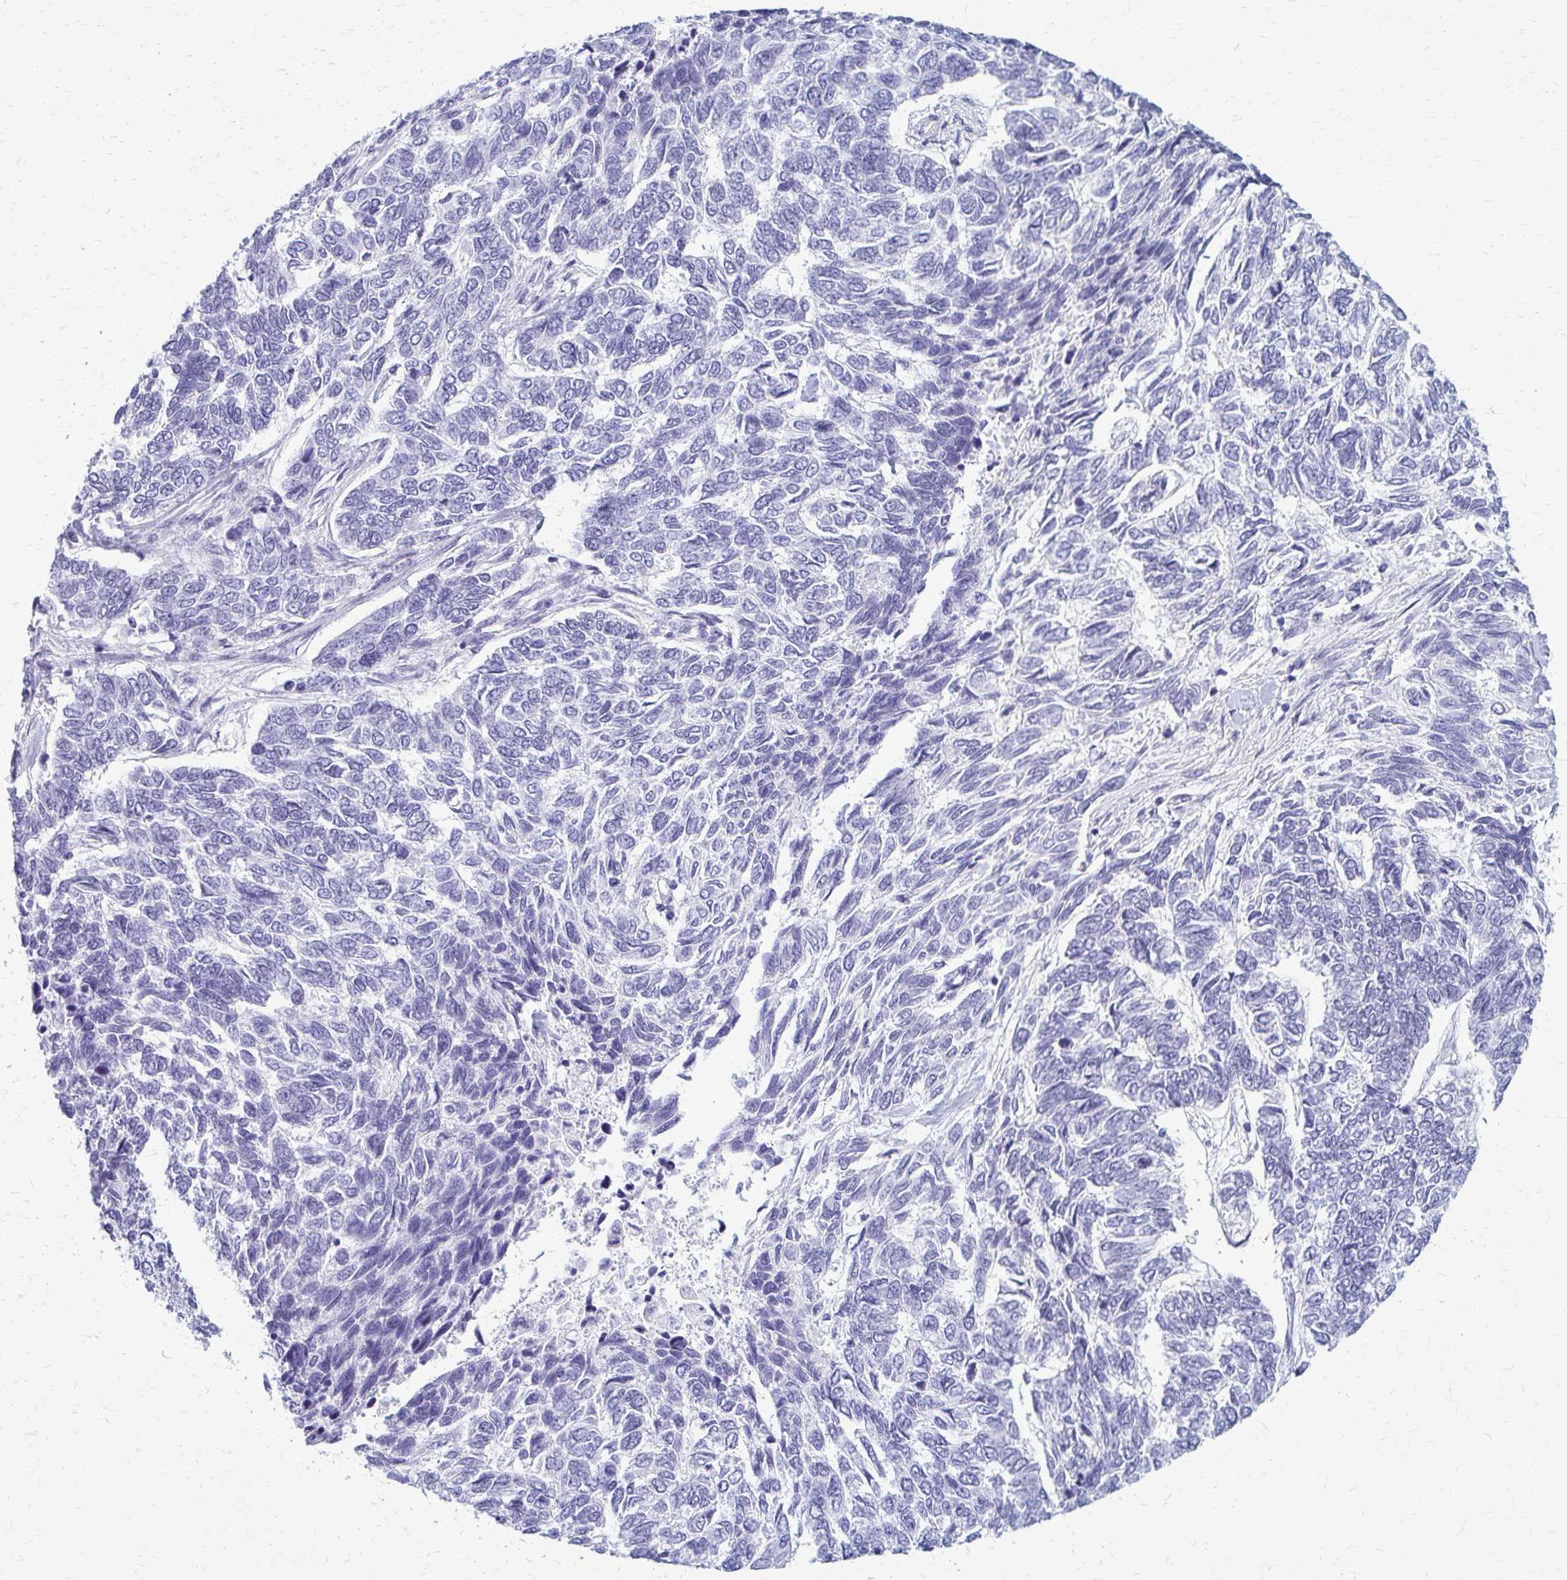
{"staining": {"intensity": "negative", "quantity": "none", "location": "none"}, "tissue": "skin cancer", "cell_type": "Tumor cells", "image_type": "cancer", "snomed": [{"axis": "morphology", "description": "Basal cell carcinoma"}, {"axis": "topography", "description": "Skin"}], "caption": "This is an immunohistochemistry micrograph of skin basal cell carcinoma. There is no expression in tumor cells.", "gene": "GFAP", "patient": {"sex": "female", "age": 65}}